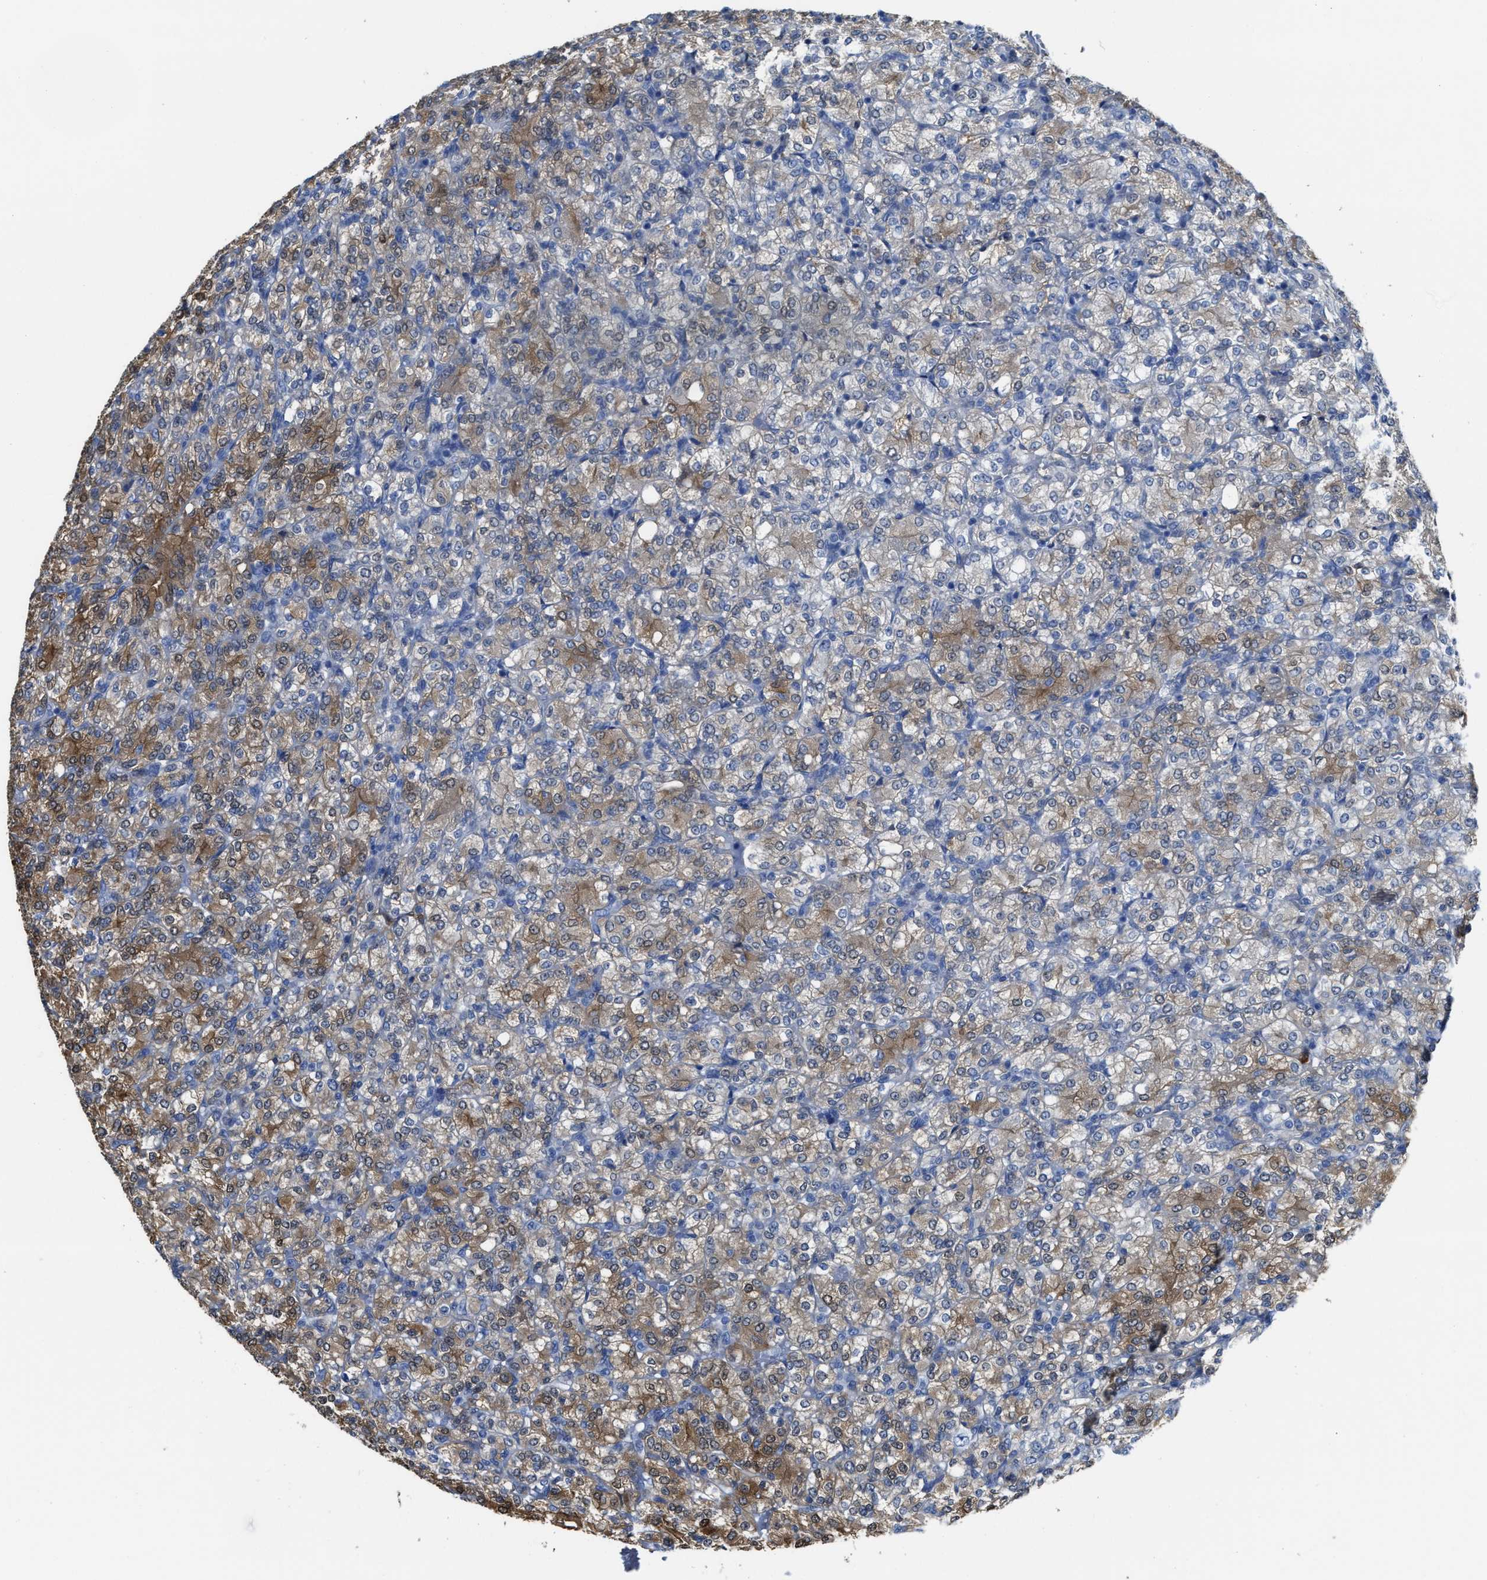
{"staining": {"intensity": "weak", "quantity": "25%-75%", "location": "cytoplasmic/membranous"}, "tissue": "renal cancer", "cell_type": "Tumor cells", "image_type": "cancer", "snomed": [{"axis": "morphology", "description": "Adenocarcinoma, NOS"}, {"axis": "topography", "description": "Kidney"}], "caption": "Protein expression analysis of renal adenocarcinoma shows weak cytoplasmic/membranous positivity in approximately 25%-75% of tumor cells.", "gene": "ASS1", "patient": {"sex": "male", "age": 77}}